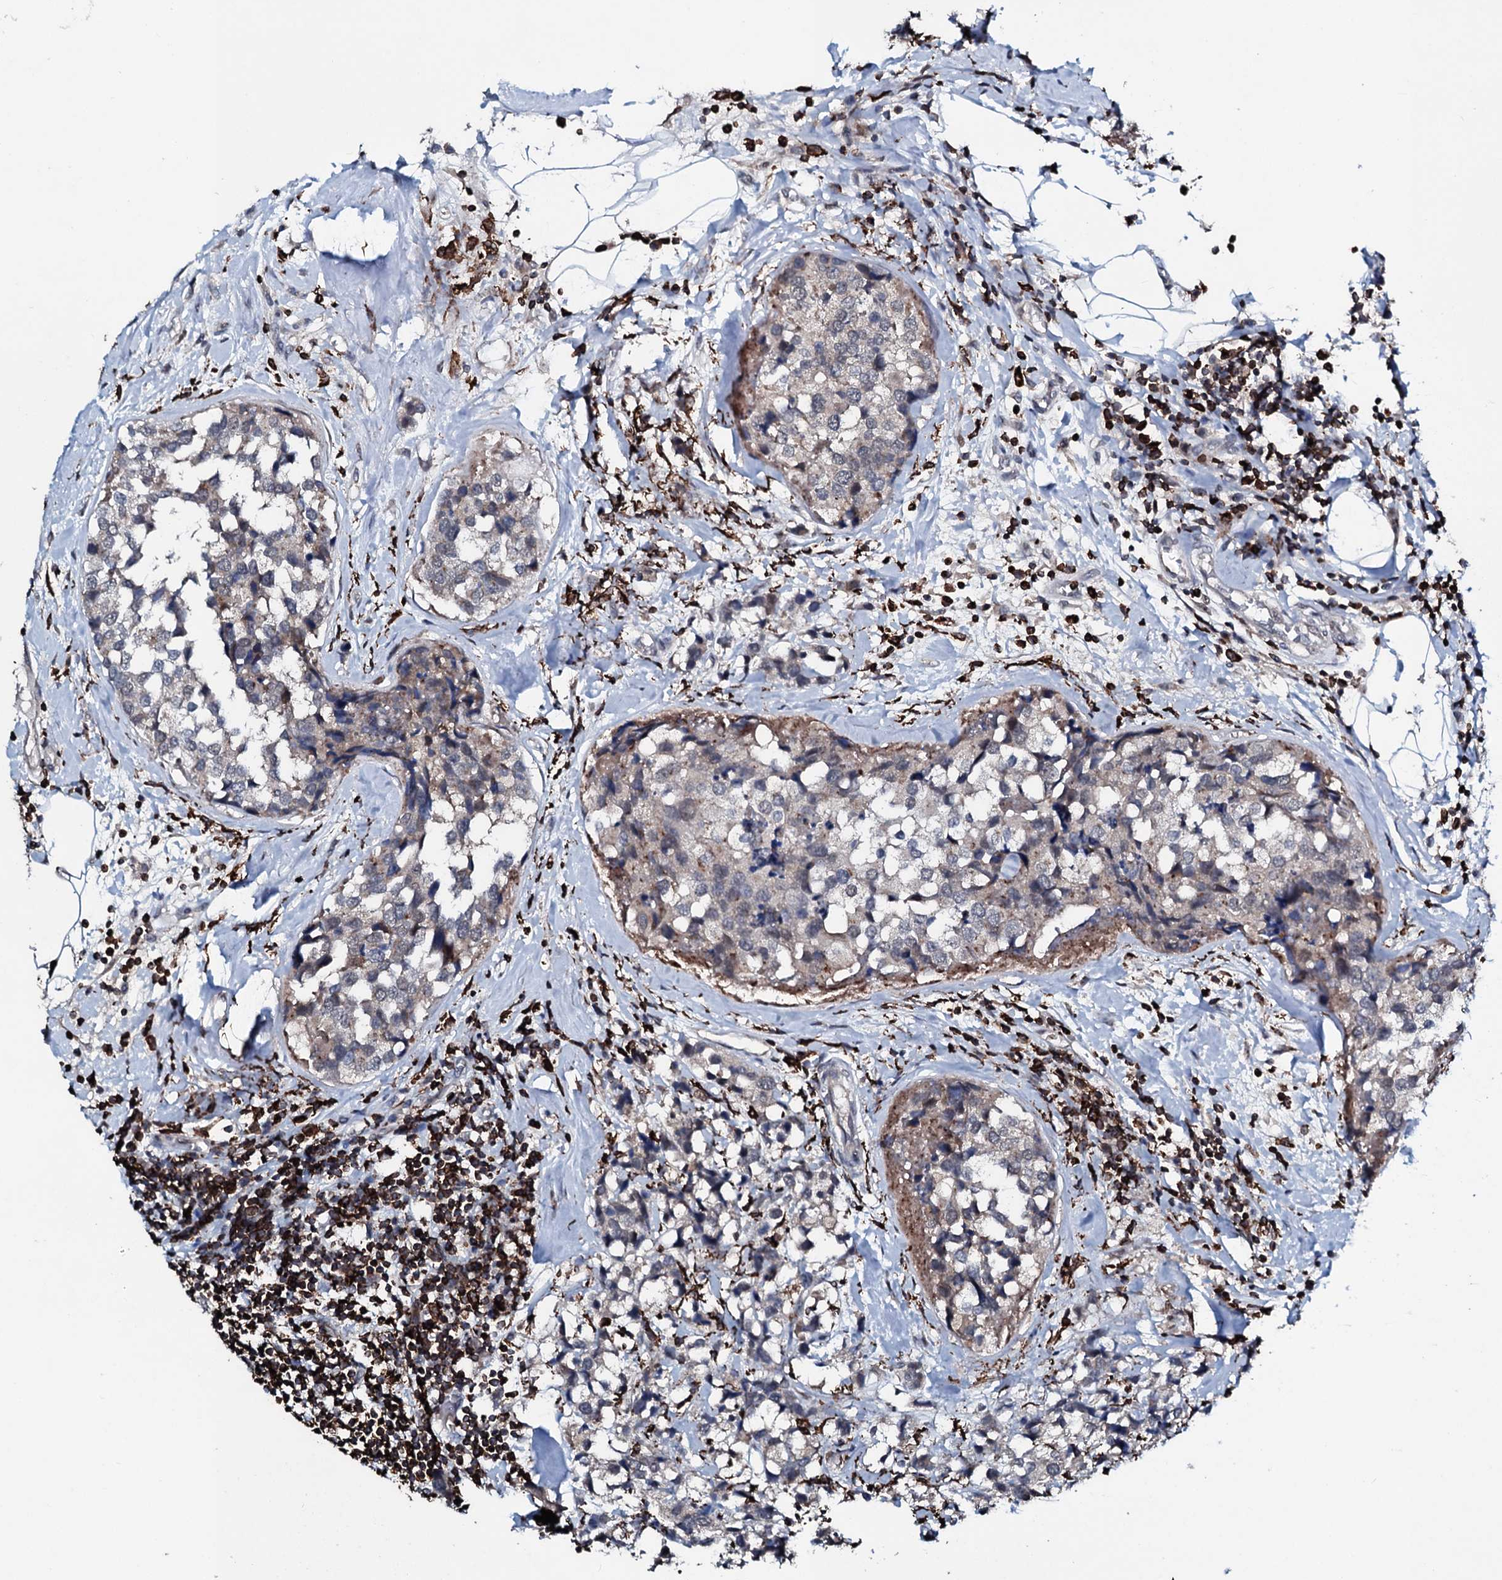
{"staining": {"intensity": "negative", "quantity": "none", "location": "none"}, "tissue": "breast cancer", "cell_type": "Tumor cells", "image_type": "cancer", "snomed": [{"axis": "morphology", "description": "Lobular carcinoma"}, {"axis": "topography", "description": "Breast"}], "caption": "Immunohistochemistry (IHC) micrograph of breast cancer (lobular carcinoma) stained for a protein (brown), which shows no expression in tumor cells.", "gene": "OGFOD2", "patient": {"sex": "female", "age": 59}}